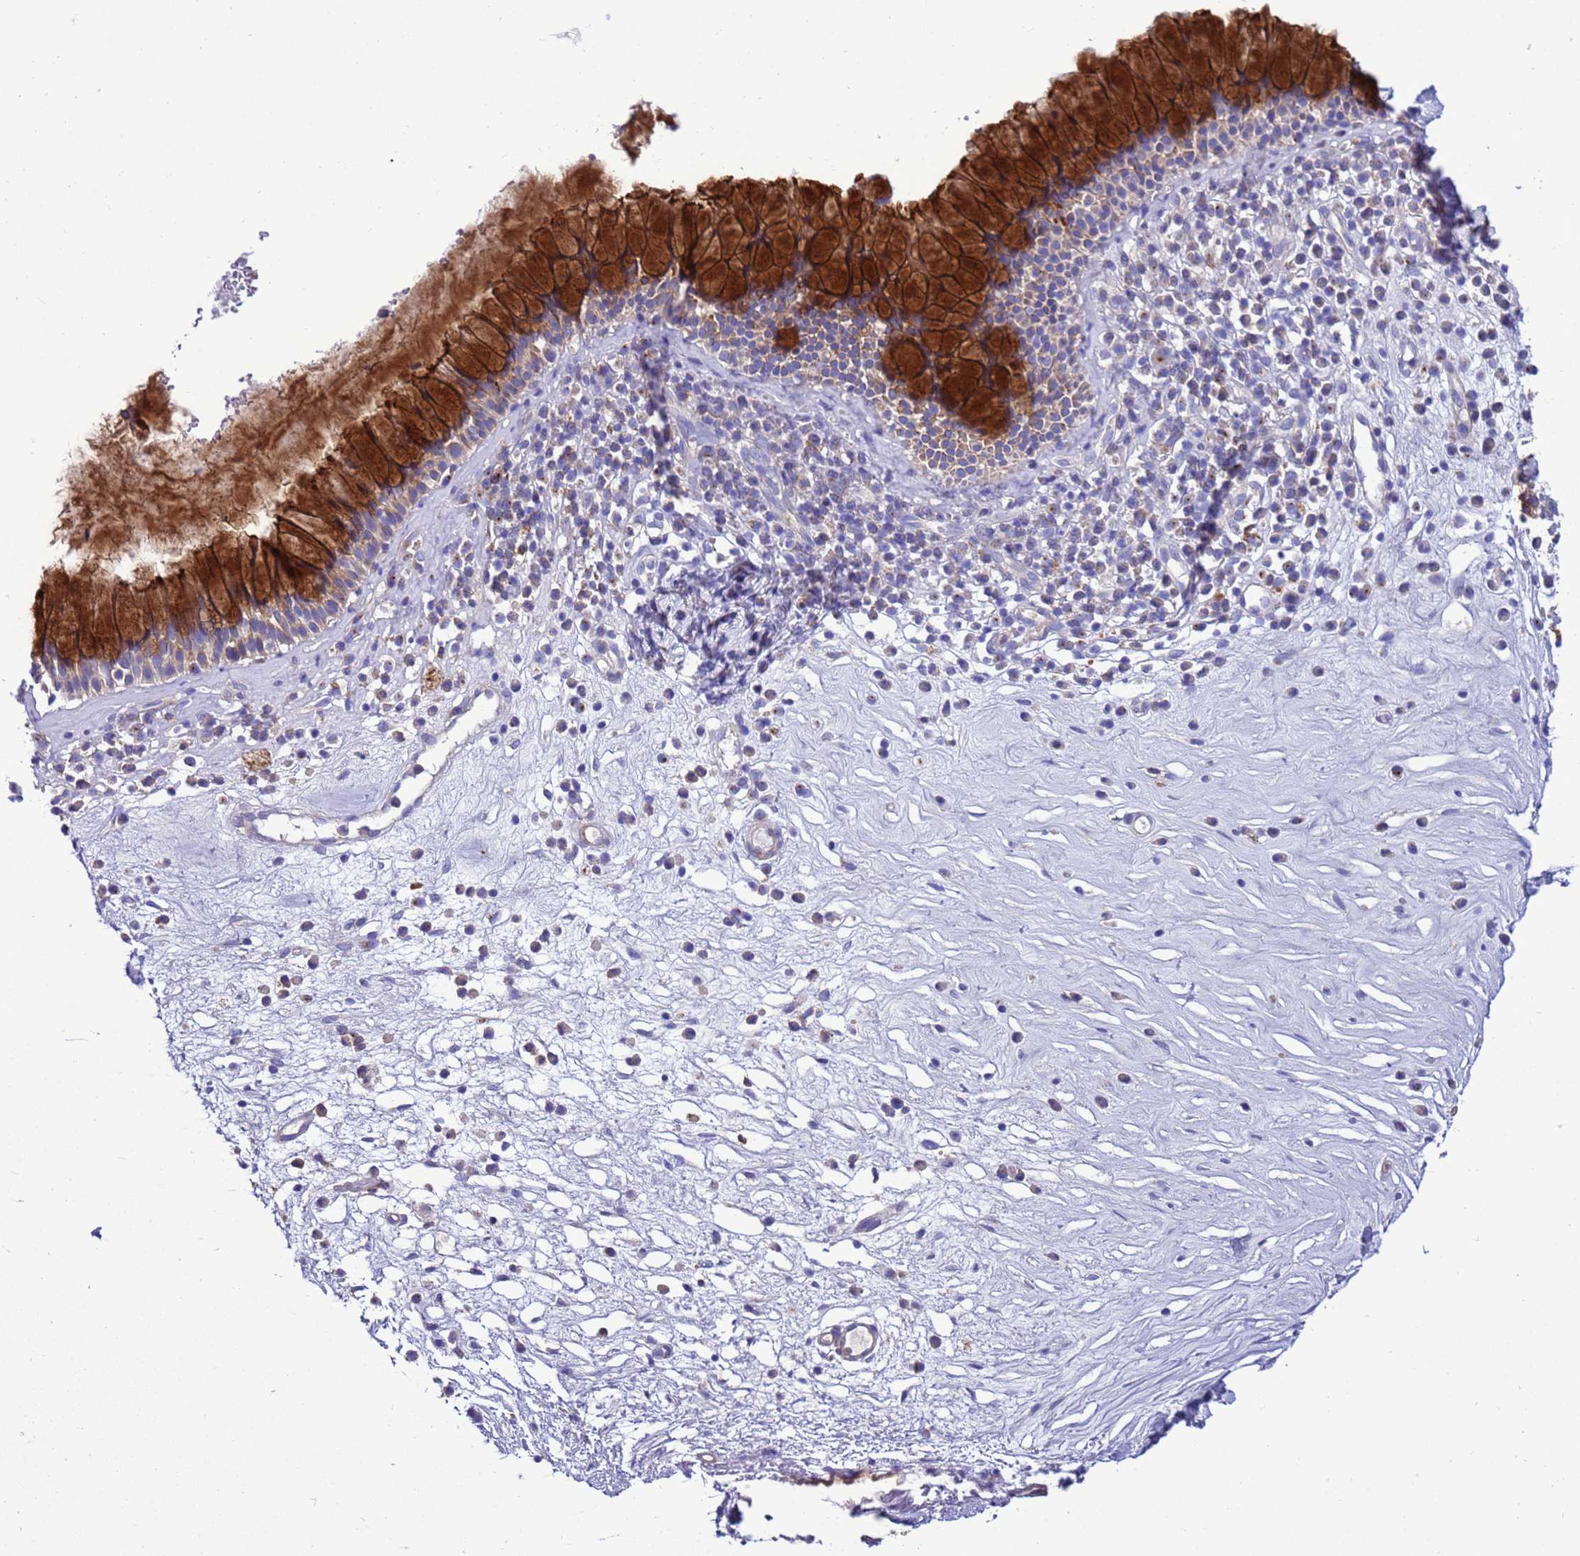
{"staining": {"intensity": "strong", "quantity": "25%-75%", "location": "cytoplasmic/membranous"}, "tissue": "nasopharynx", "cell_type": "Respiratory epithelial cells", "image_type": "normal", "snomed": [{"axis": "morphology", "description": "Normal tissue, NOS"}, {"axis": "morphology", "description": "Inflammation, NOS"}, {"axis": "topography", "description": "Nasopharynx"}], "caption": "The histopathology image demonstrates immunohistochemical staining of normal nasopharynx. There is strong cytoplasmic/membranous positivity is present in approximately 25%-75% of respiratory epithelial cells.", "gene": "KICS2", "patient": {"sex": "male", "age": 70}}